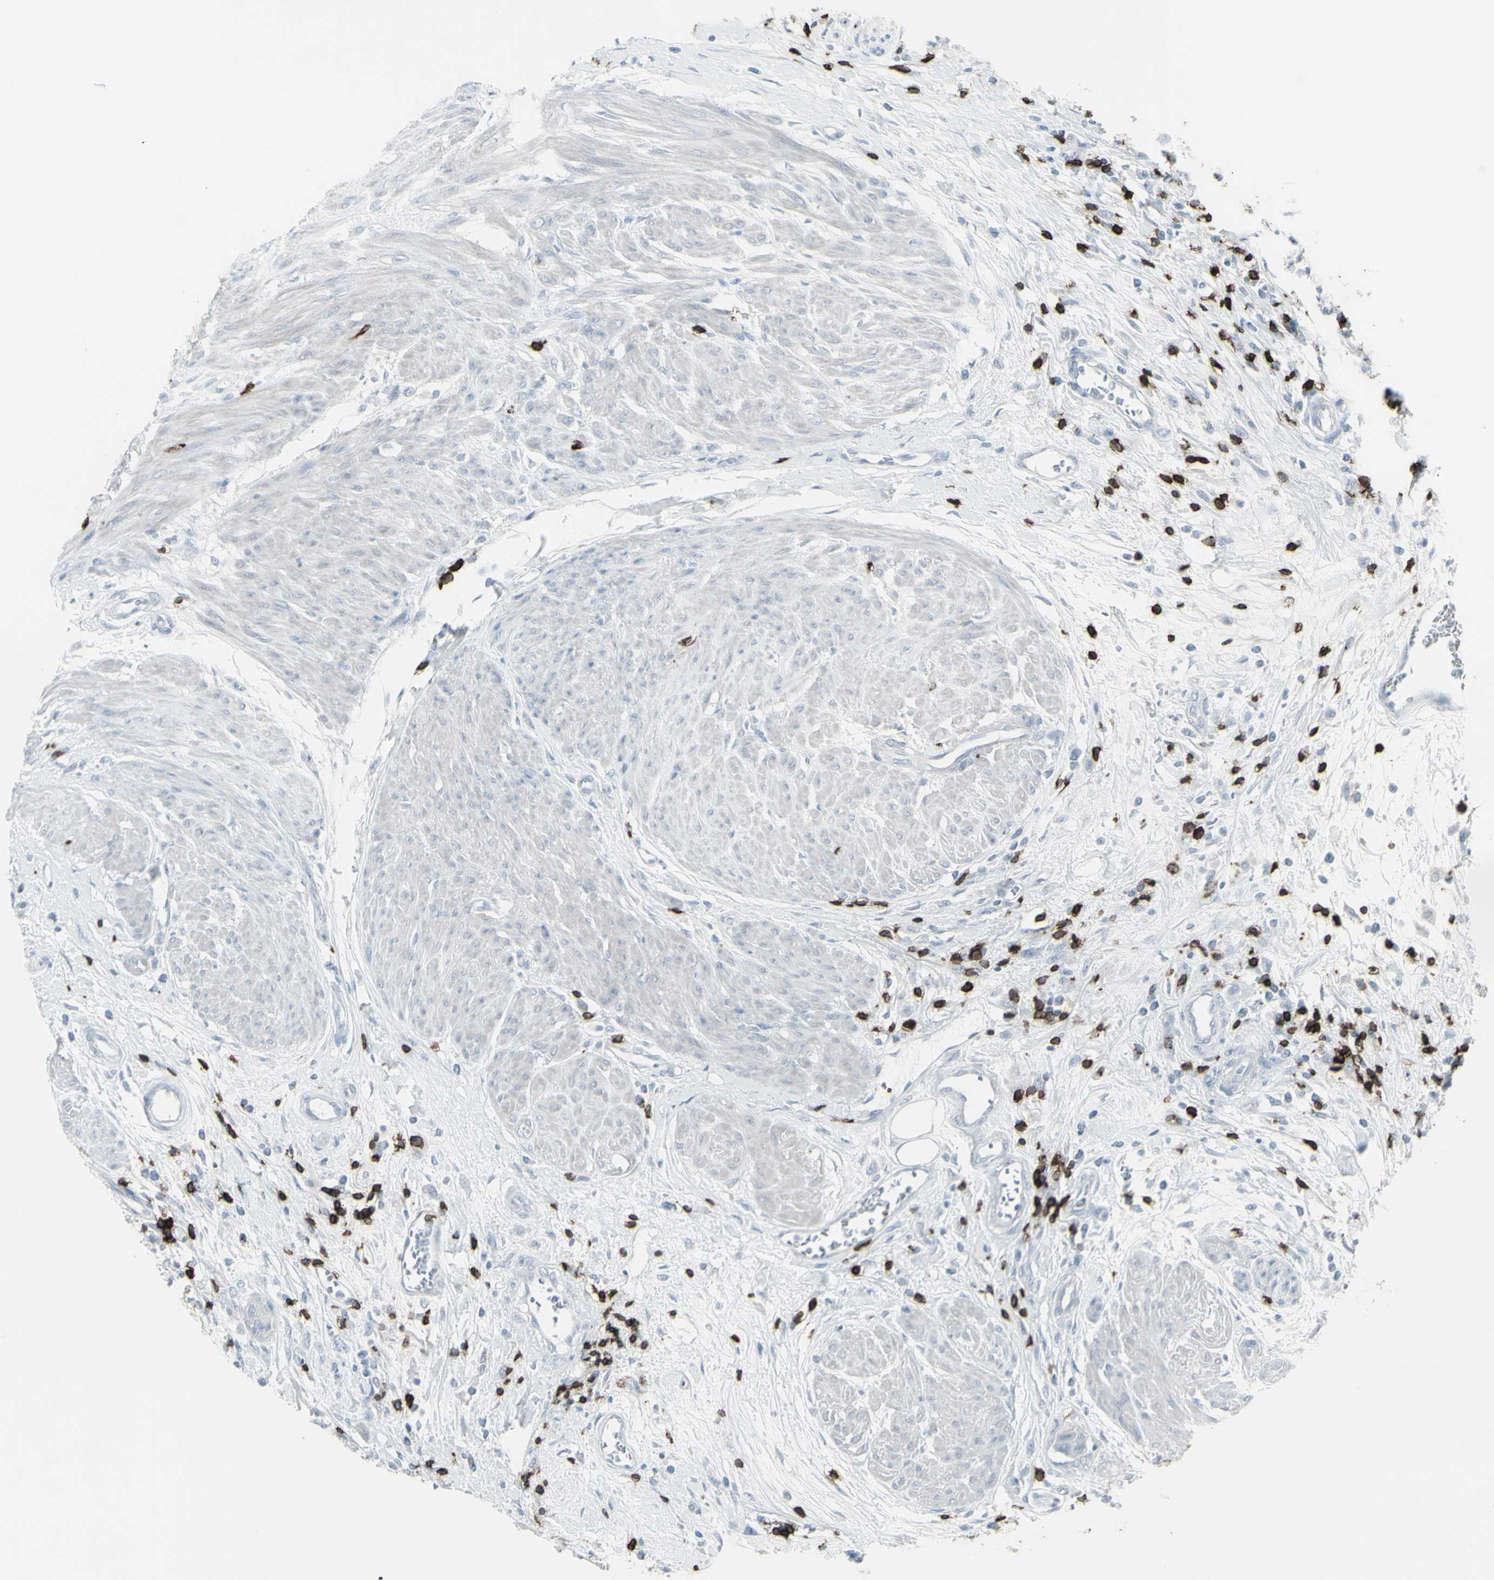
{"staining": {"intensity": "negative", "quantity": "none", "location": "none"}, "tissue": "urothelial cancer", "cell_type": "Tumor cells", "image_type": "cancer", "snomed": [{"axis": "morphology", "description": "Urothelial carcinoma, High grade"}, {"axis": "topography", "description": "Urinary bladder"}], "caption": "Tumor cells show no significant protein staining in urothelial cancer.", "gene": "CD247", "patient": {"sex": "male", "age": 35}}